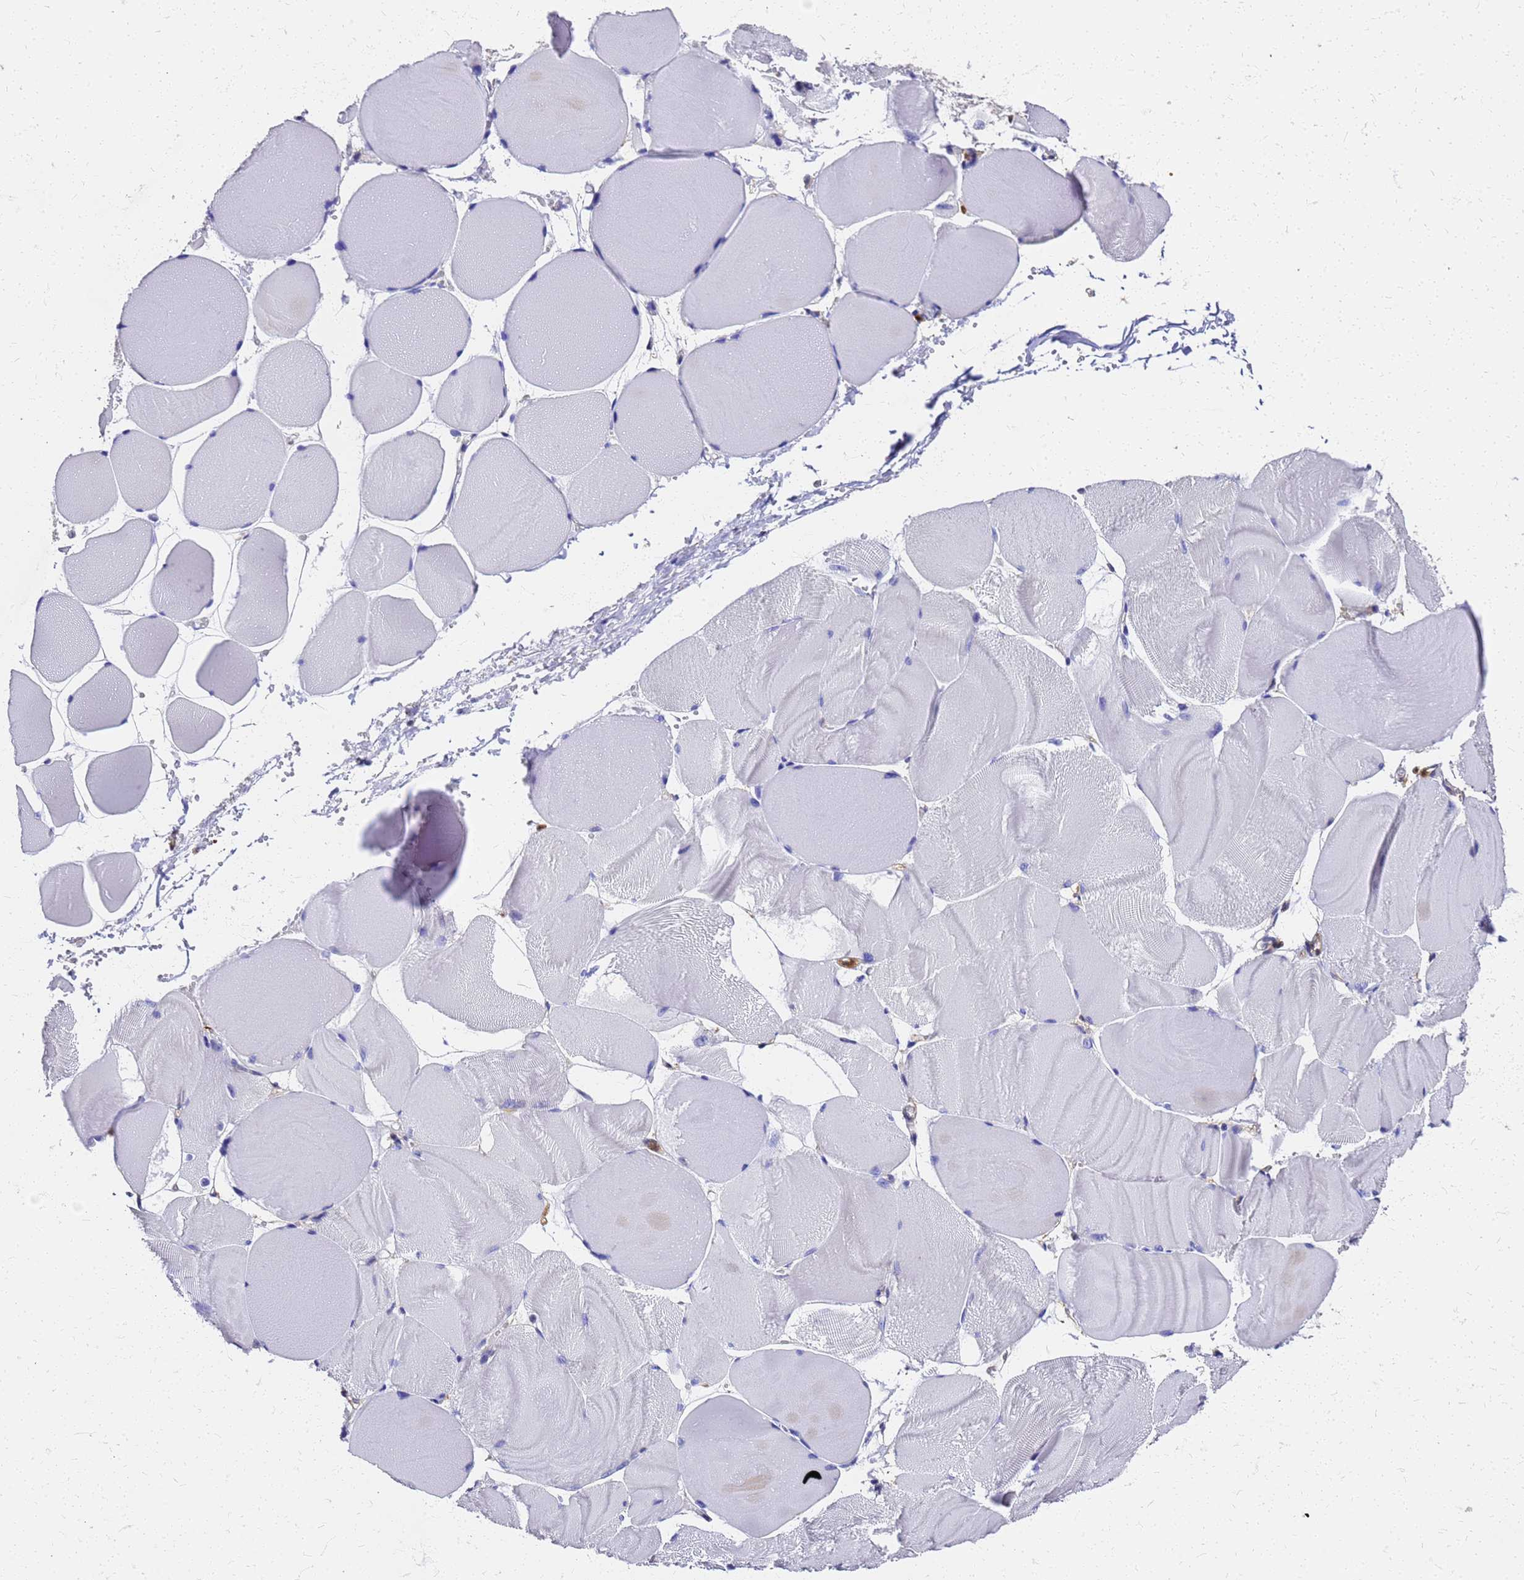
{"staining": {"intensity": "negative", "quantity": "none", "location": "none"}, "tissue": "skeletal muscle", "cell_type": "Myocytes", "image_type": "normal", "snomed": [{"axis": "morphology", "description": "Normal tissue, NOS"}, {"axis": "morphology", "description": "Basal cell carcinoma"}, {"axis": "topography", "description": "Skeletal muscle"}], "caption": "Immunohistochemistry (IHC) image of unremarkable human skeletal muscle stained for a protein (brown), which shows no staining in myocytes. Nuclei are stained in blue.", "gene": "S100A11", "patient": {"sex": "female", "age": 64}}